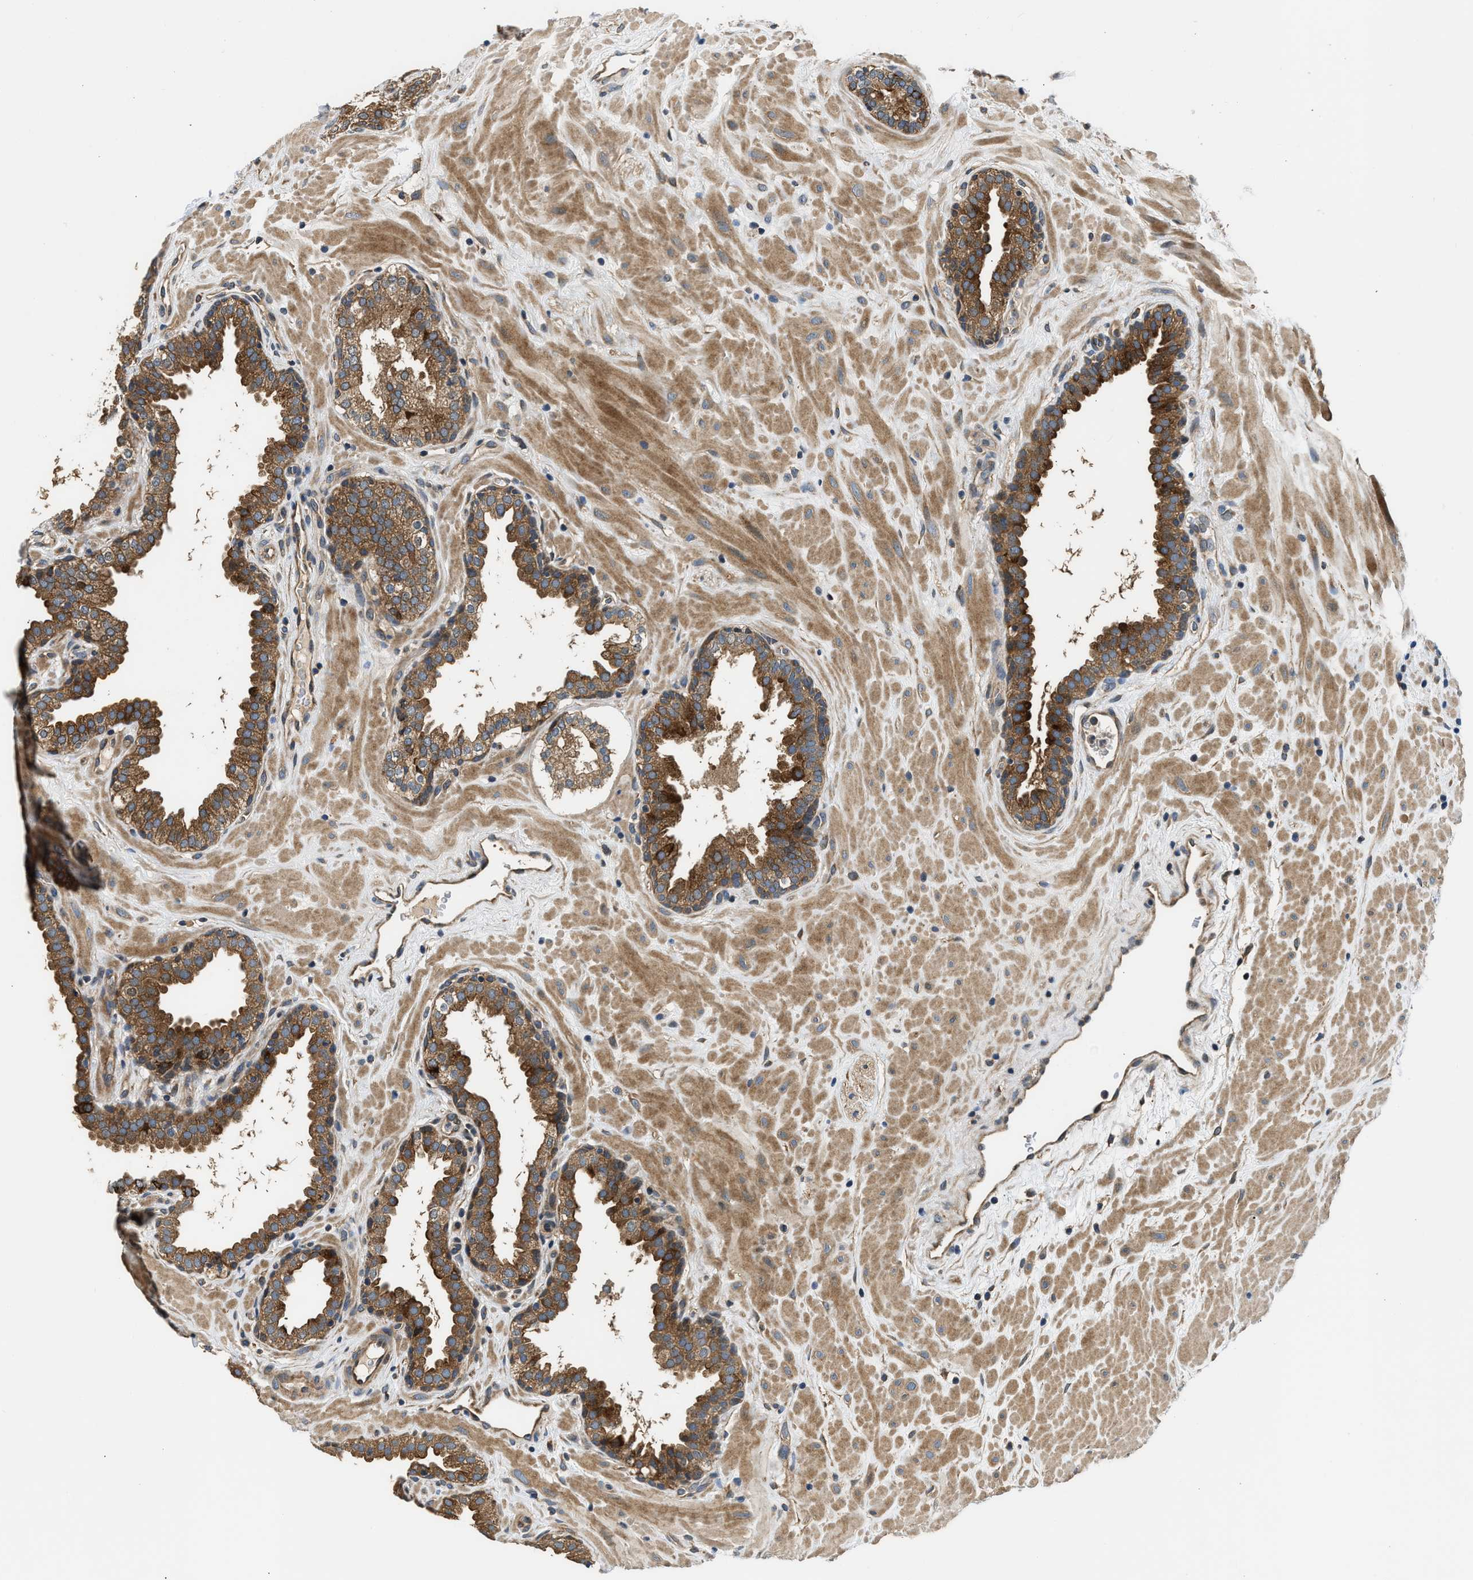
{"staining": {"intensity": "moderate", "quantity": ">75%", "location": "cytoplasmic/membranous"}, "tissue": "prostate", "cell_type": "Glandular cells", "image_type": "normal", "snomed": [{"axis": "morphology", "description": "Normal tissue, NOS"}, {"axis": "topography", "description": "Prostate"}], "caption": "Immunohistochemistry (IHC) micrograph of normal human prostate stained for a protein (brown), which exhibits medium levels of moderate cytoplasmic/membranous expression in approximately >75% of glandular cells.", "gene": "IL3RA", "patient": {"sex": "male", "age": 51}}